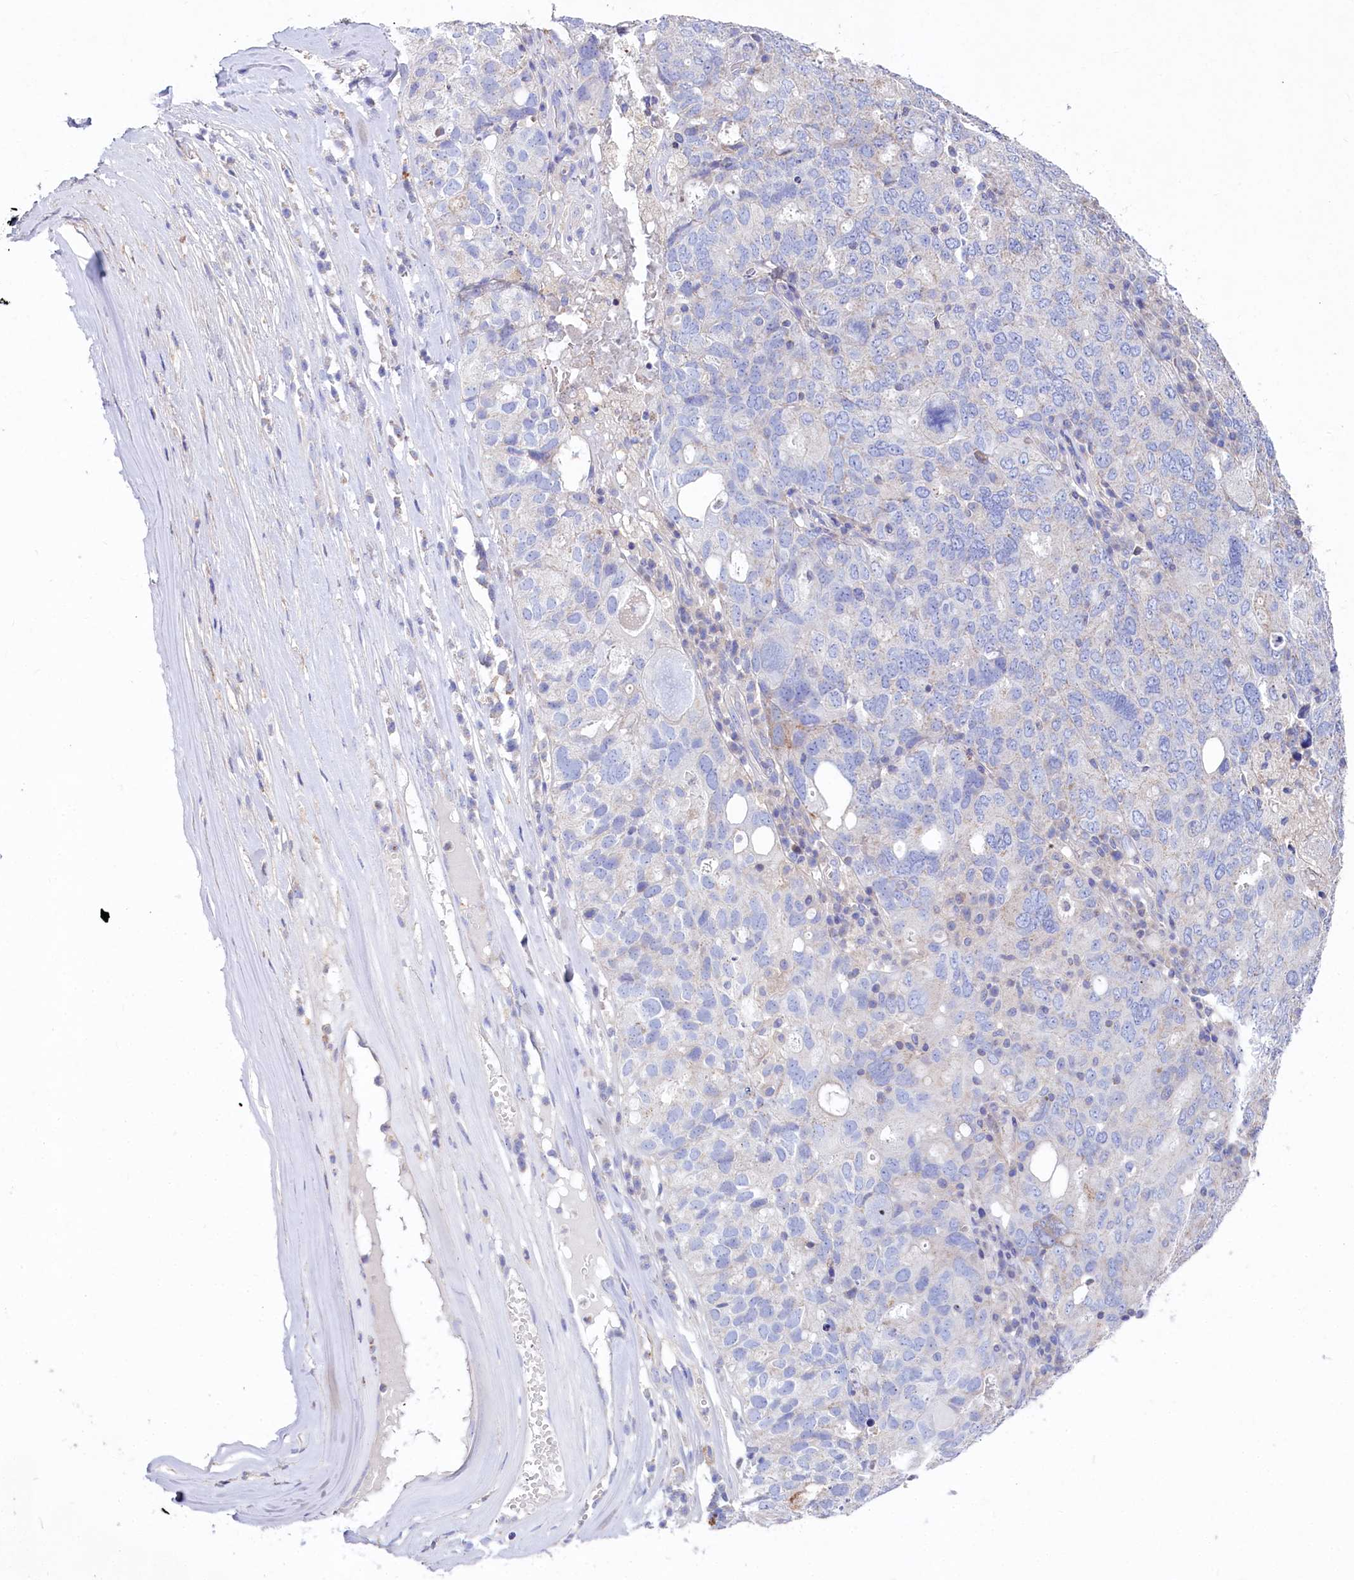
{"staining": {"intensity": "negative", "quantity": "none", "location": "none"}, "tissue": "ovarian cancer", "cell_type": "Tumor cells", "image_type": "cancer", "snomed": [{"axis": "morphology", "description": "Carcinoma, endometroid"}, {"axis": "topography", "description": "Ovary"}], "caption": "DAB (3,3'-diaminobenzidine) immunohistochemical staining of human ovarian cancer (endometroid carcinoma) exhibits no significant staining in tumor cells.", "gene": "VPS26B", "patient": {"sex": "female", "age": 62}}